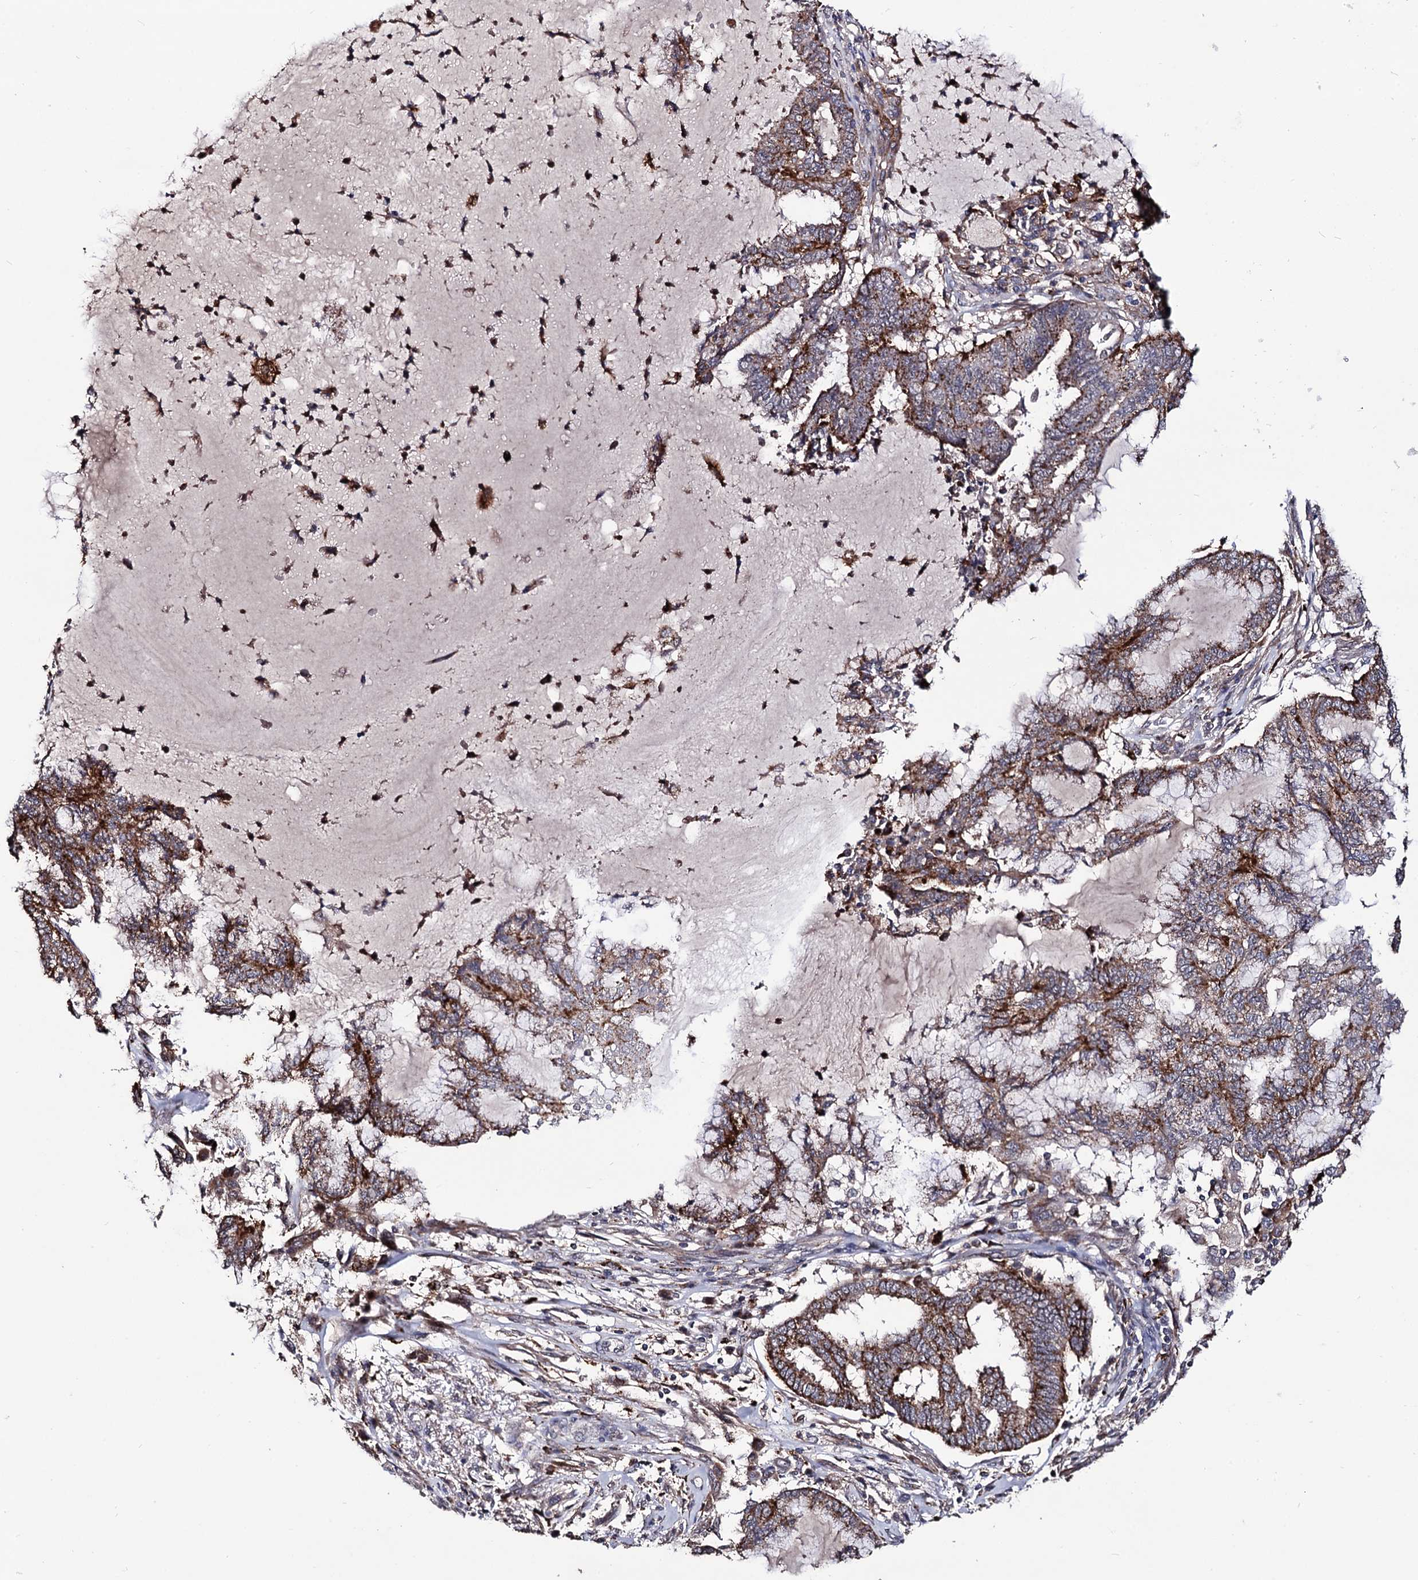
{"staining": {"intensity": "moderate", "quantity": ">75%", "location": "cytoplasmic/membranous"}, "tissue": "endometrial cancer", "cell_type": "Tumor cells", "image_type": "cancer", "snomed": [{"axis": "morphology", "description": "Adenocarcinoma, NOS"}, {"axis": "topography", "description": "Endometrium"}], "caption": "Endometrial adenocarcinoma stained for a protein shows moderate cytoplasmic/membranous positivity in tumor cells. The staining is performed using DAB brown chromogen to label protein expression. The nuclei are counter-stained blue using hematoxylin.", "gene": "MICAL2", "patient": {"sex": "female", "age": 86}}